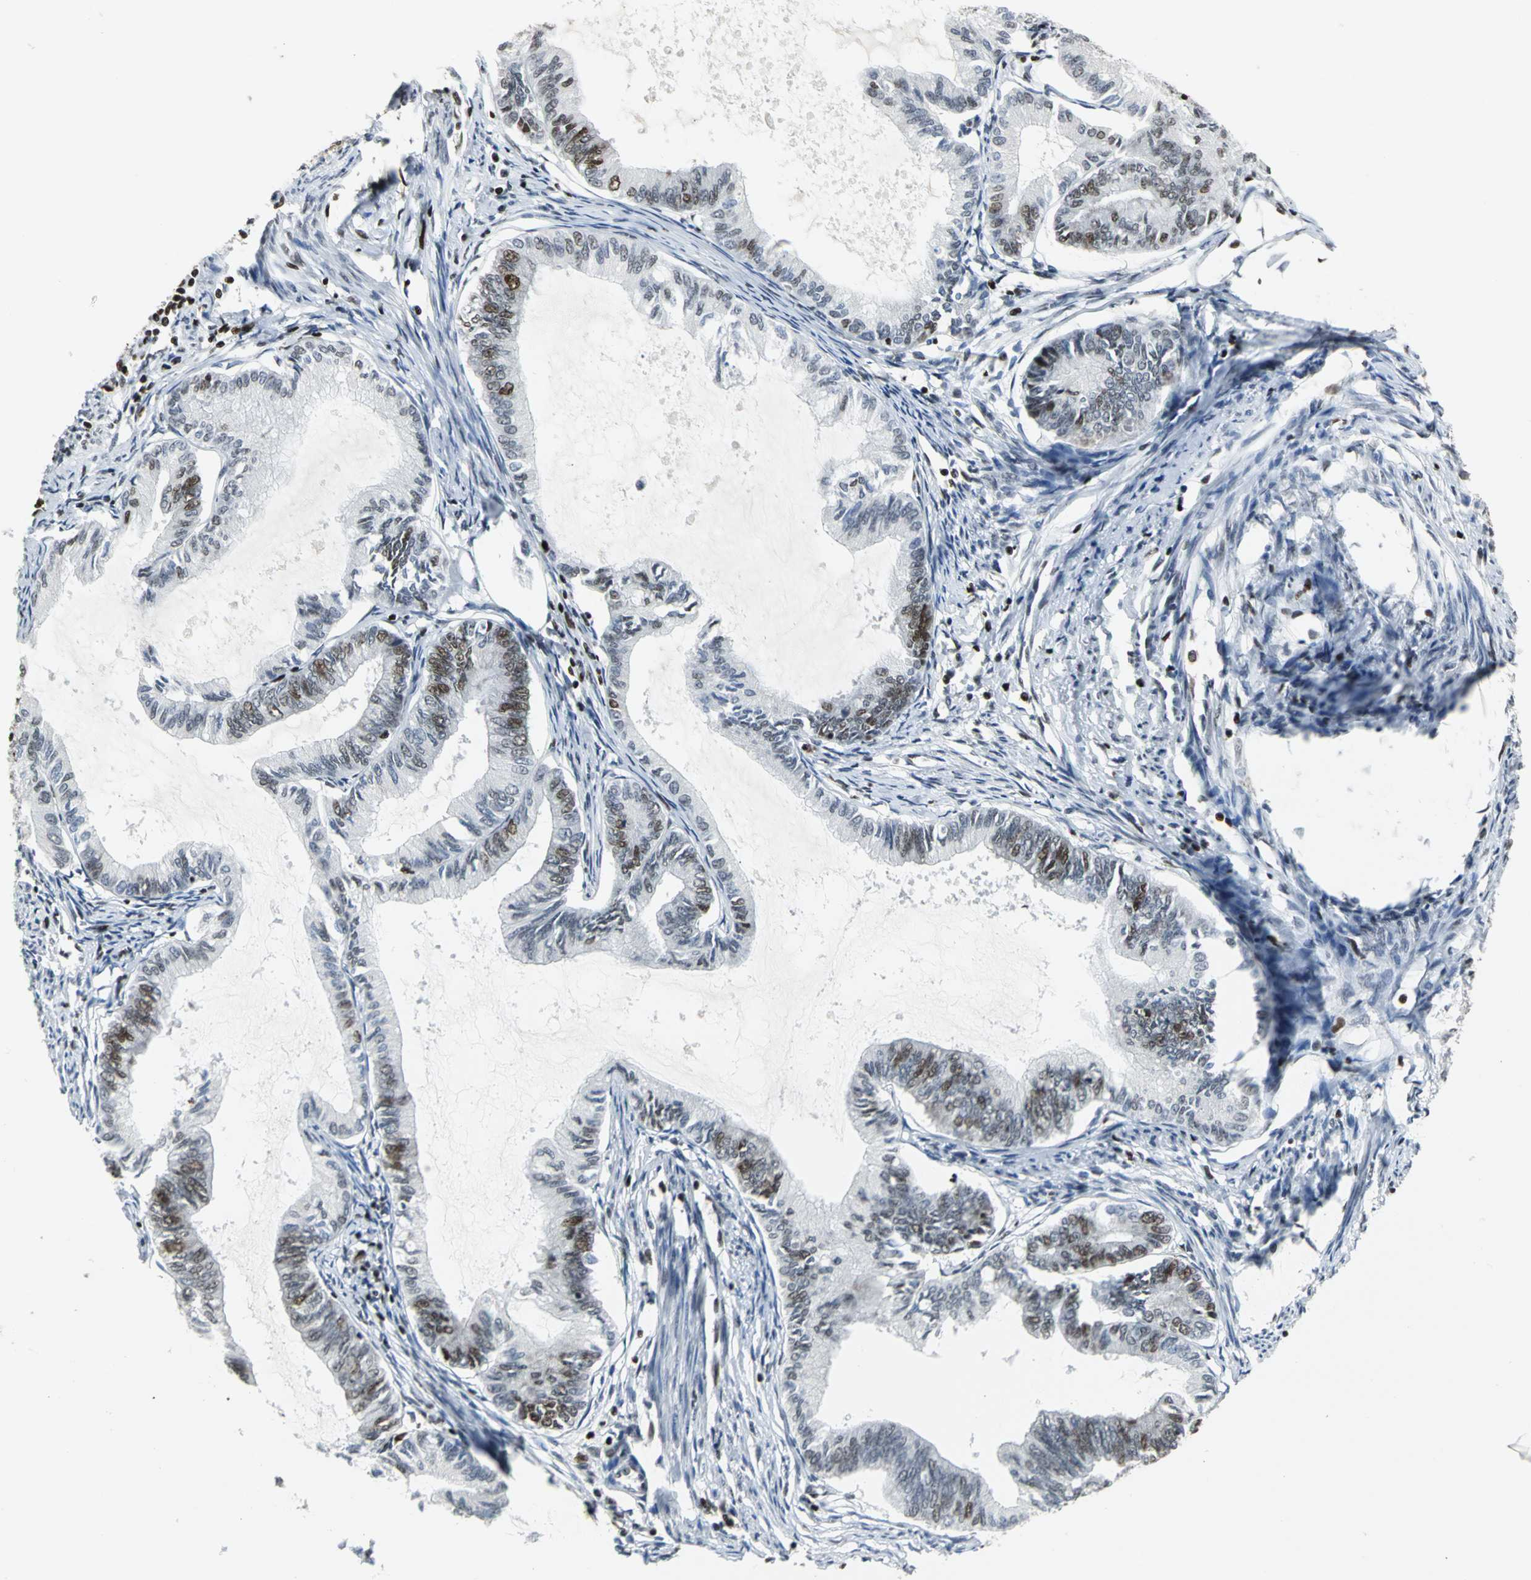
{"staining": {"intensity": "strong", "quantity": "<25%", "location": "nuclear"}, "tissue": "endometrial cancer", "cell_type": "Tumor cells", "image_type": "cancer", "snomed": [{"axis": "morphology", "description": "Adenocarcinoma, NOS"}, {"axis": "topography", "description": "Endometrium"}], "caption": "This is an image of immunohistochemistry (IHC) staining of endometrial cancer, which shows strong expression in the nuclear of tumor cells.", "gene": "HNRNPD", "patient": {"sex": "female", "age": 86}}